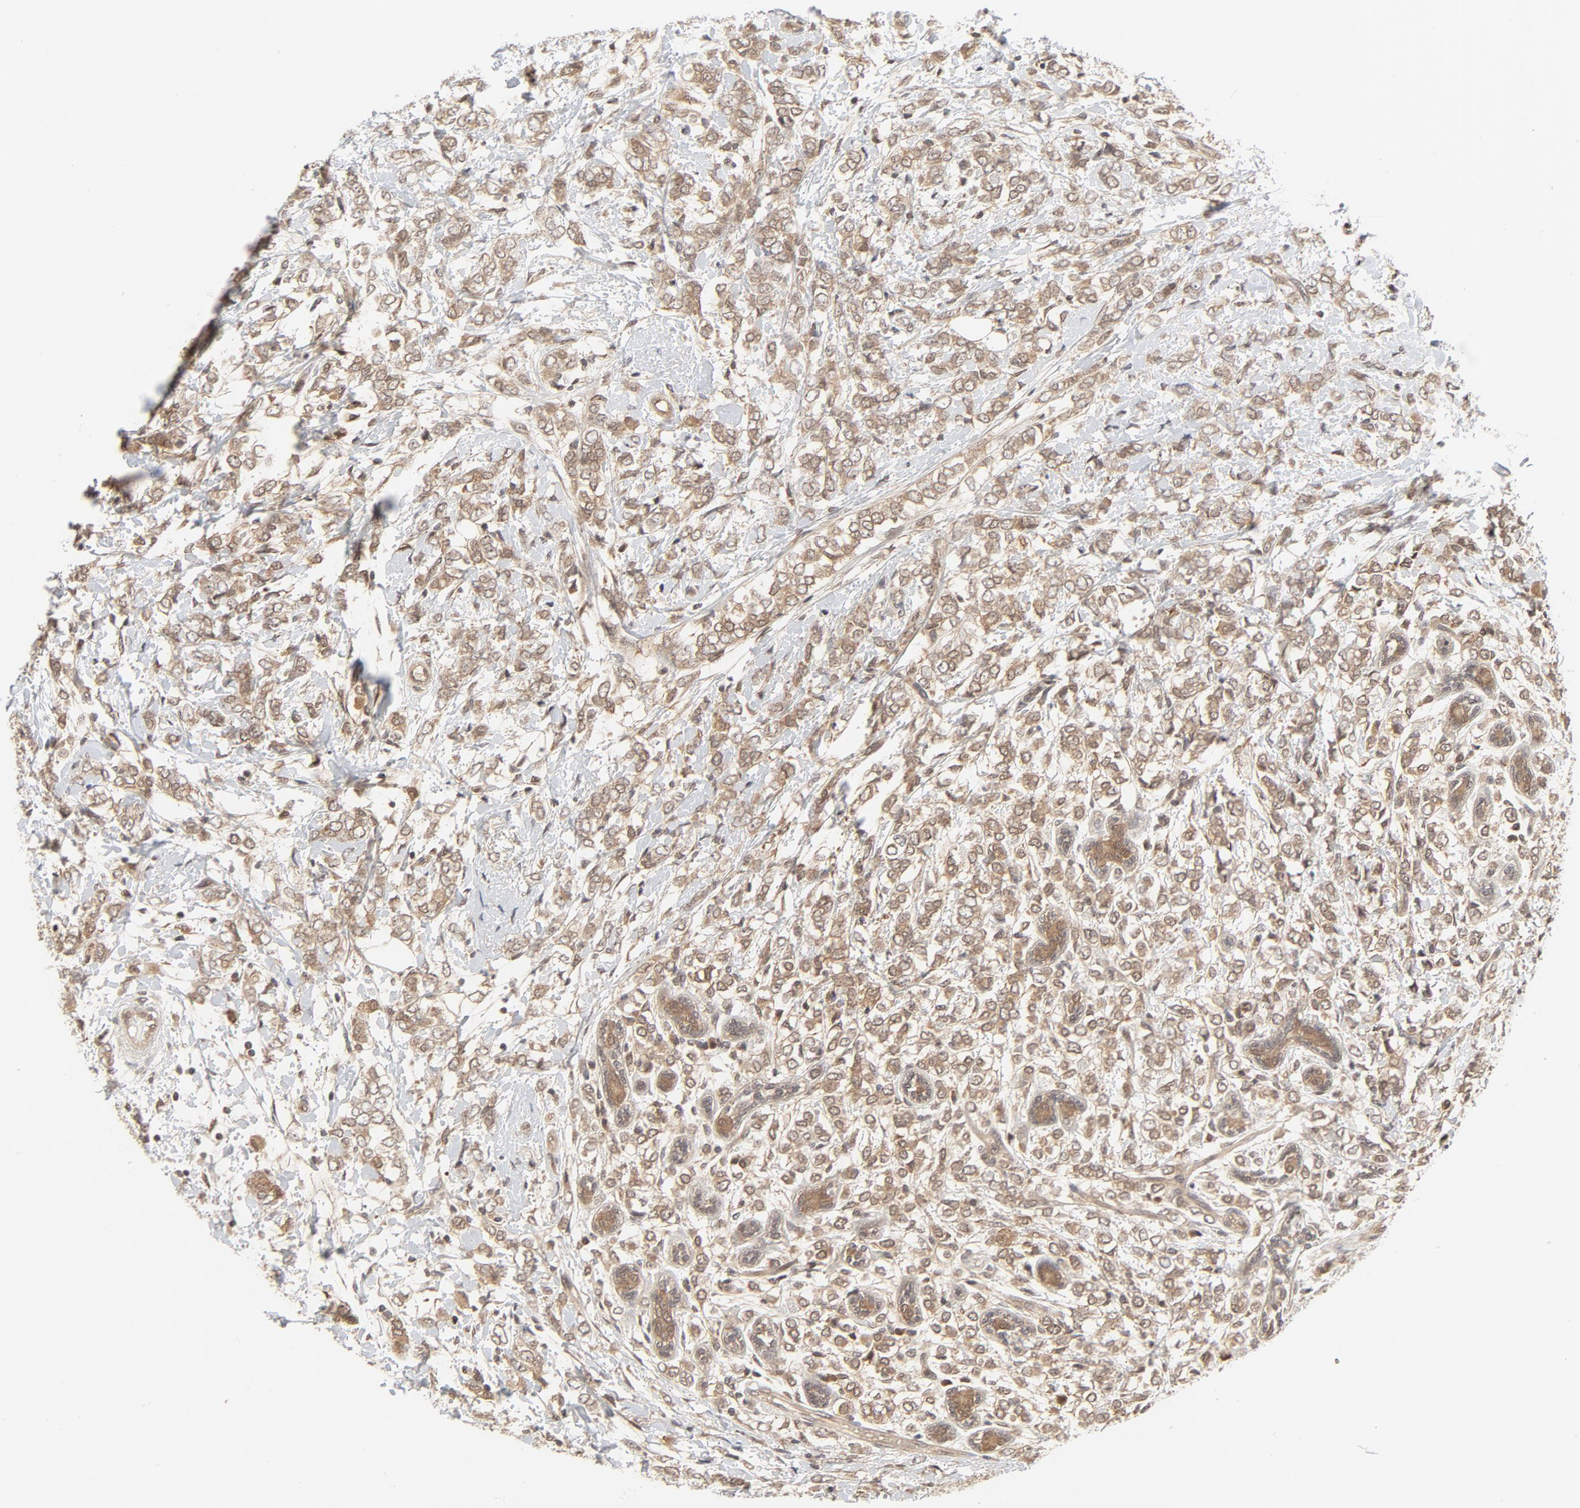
{"staining": {"intensity": "weak", "quantity": ">75%", "location": "cytoplasmic/membranous,nuclear"}, "tissue": "breast cancer", "cell_type": "Tumor cells", "image_type": "cancer", "snomed": [{"axis": "morphology", "description": "Normal tissue, NOS"}, {"axis": "morphology", "description": "Lobular carcinoma"}, {"axis": "topography", "description": "Breast"}], "caption": "A high-resolution histopathology image shows immunohistochemistry (IHC) staining of lobular carcinoma (breast), which demonstrates weak cytoplasmic/membranous and nuclear expression in about >75% of tumor cells. (DAB IHC with brightfield microscopy, high magnification).", "gene": "NEDD8", "patient": {"sex": "female", "age": 47}}